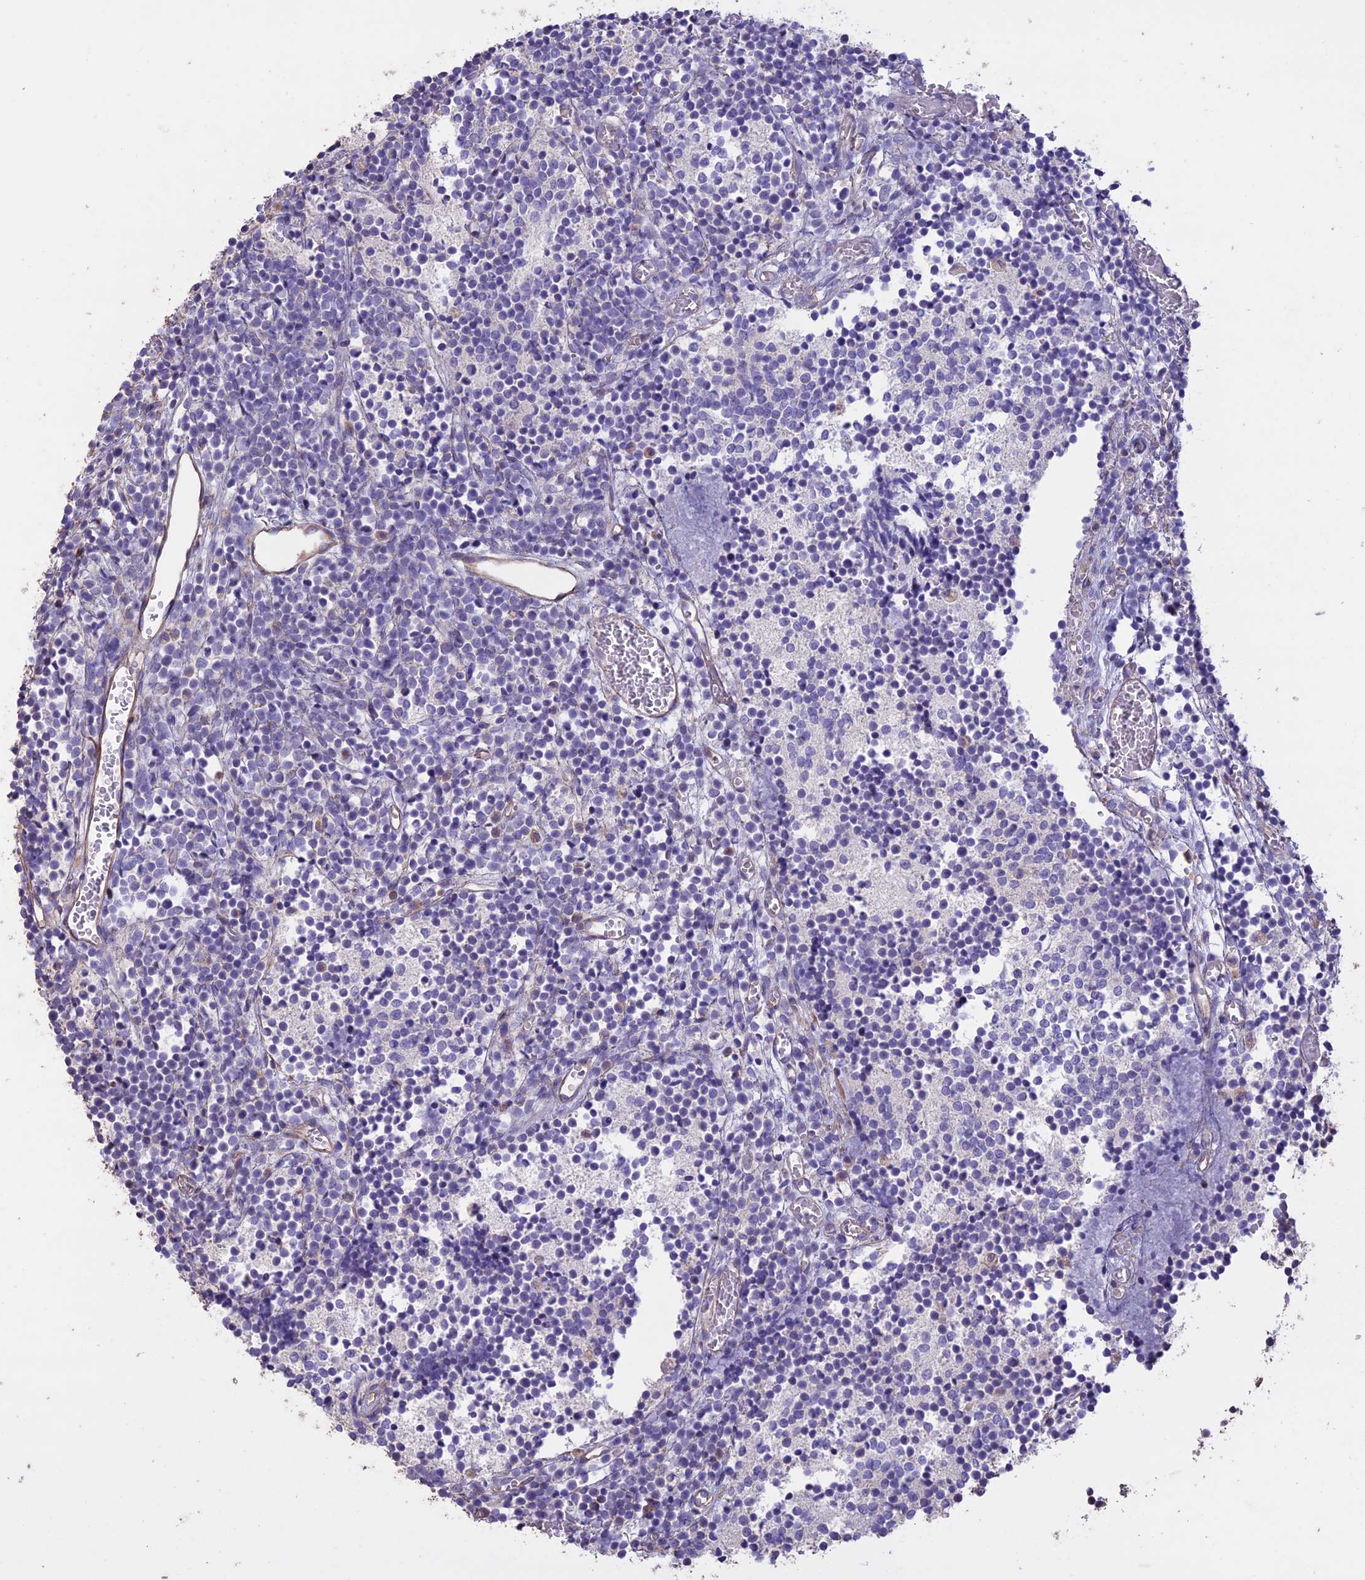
{"staining": {"intensity": "negative", "quantity": "none", "location": "none"}, "tissue": "glioma", "cell_type": "Tumor cells", "image_type": "cancer", "snomed": [{"axis": "morphology", "description": "Glioma, malignant, Low grade"}, {"axis": "topography", "description": "Brain"}], "caption": "Immunohistochemistry of low-grade glioma (malignant) shows no positivity in tumor cells. (DAB immunohistochemistry with hematoxylin counter stain).", "gene": "CCDC148", "patient": {"sex": "female", "age": 1}}